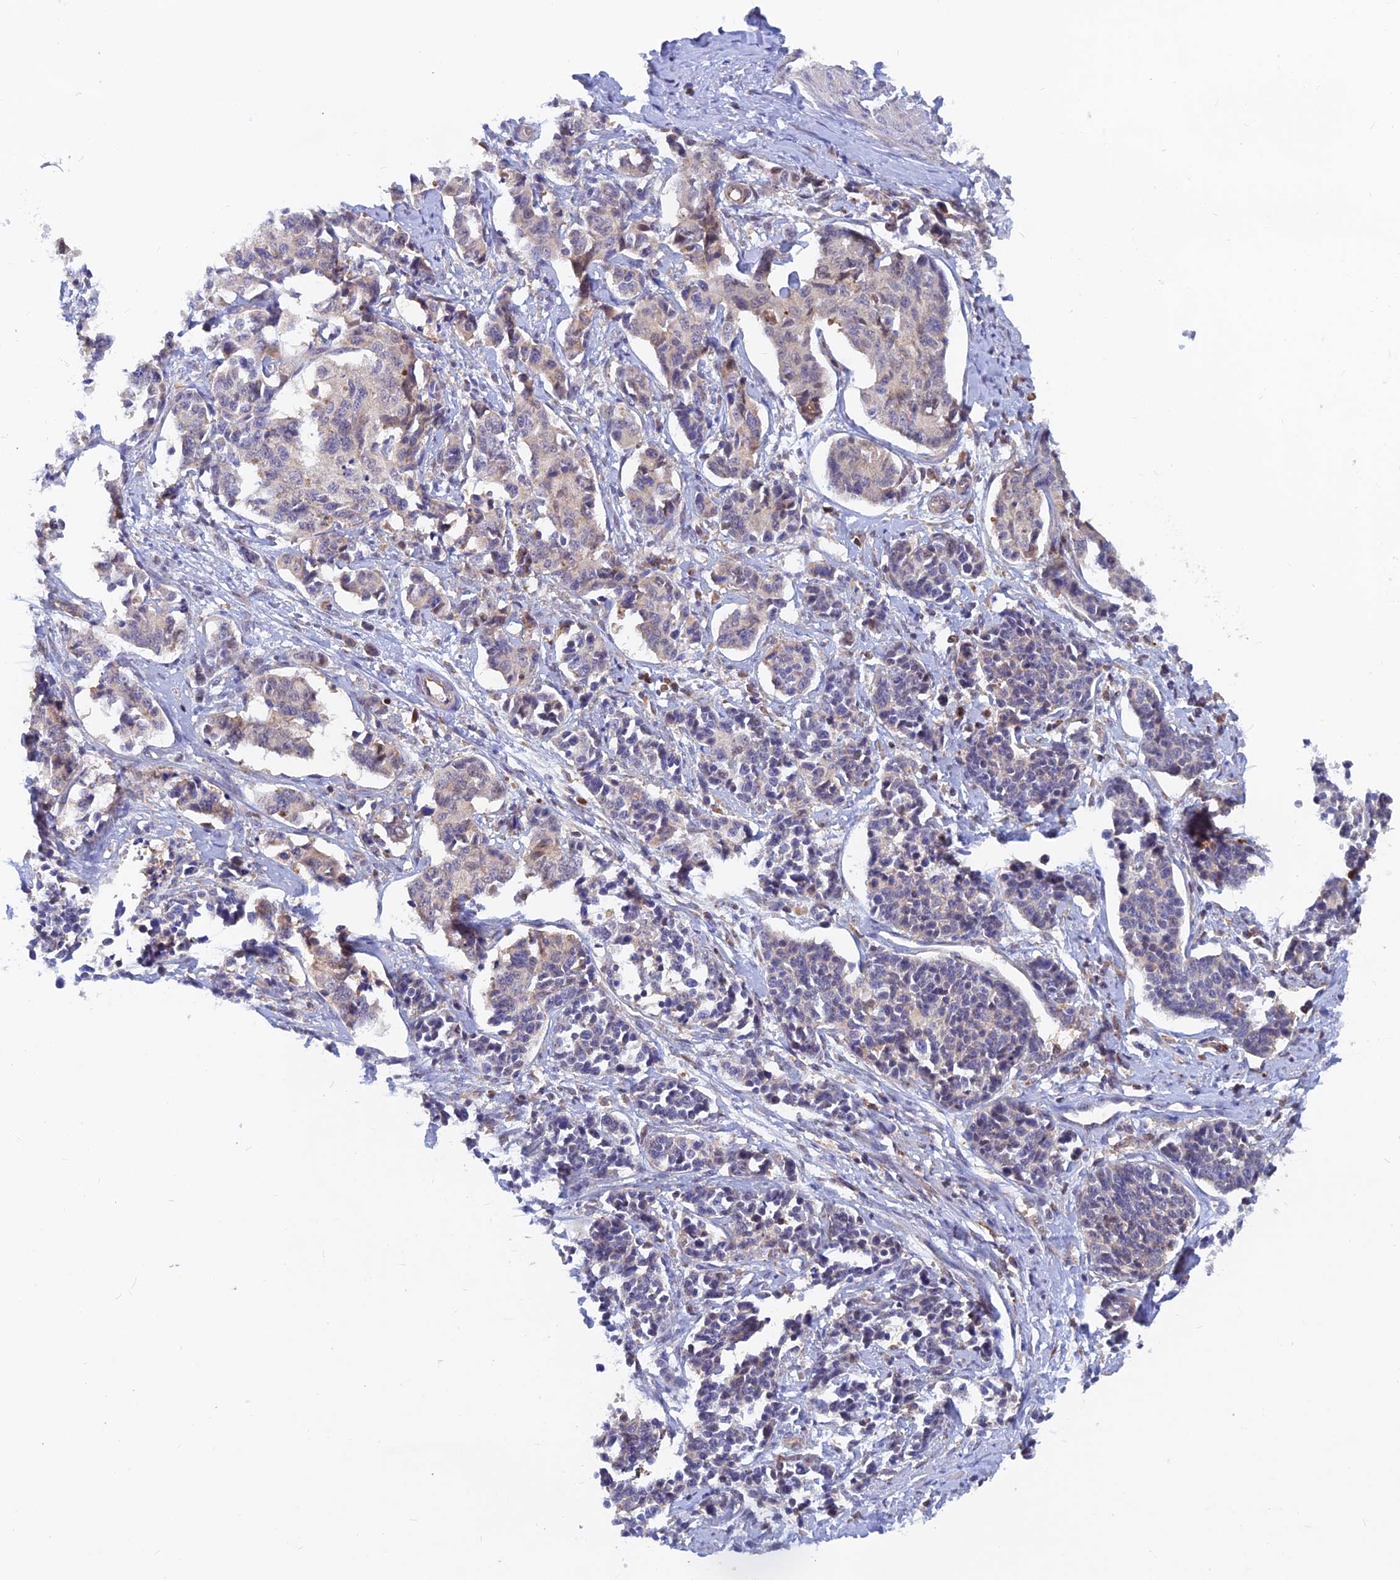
{"staining": {"intensity": "negative", "quantity": "none", "location": "none"}, "tissue": "cervical cancer", "cell_type": "Tumor cells", "image_type": "cancer", "snomed": [{"axis": "morphology", "description": "Normal tissue, NOS"}, {"axis": "morphology", "description": "Squamous cell carcinoma, NOS"}, {"axis": "topography", "description": "Cervix"}], "caption": "An immunohistochemistry image of cervical cancer (squamous cell carcinoma) is shown. There is no staining in tumor cells of cervical cancer (squamous cell carcinoma). (DAB immunohistochemistry, high magnification).", "gene": "DNAJC16", "patient": {"sex": "female", "age": 35}}